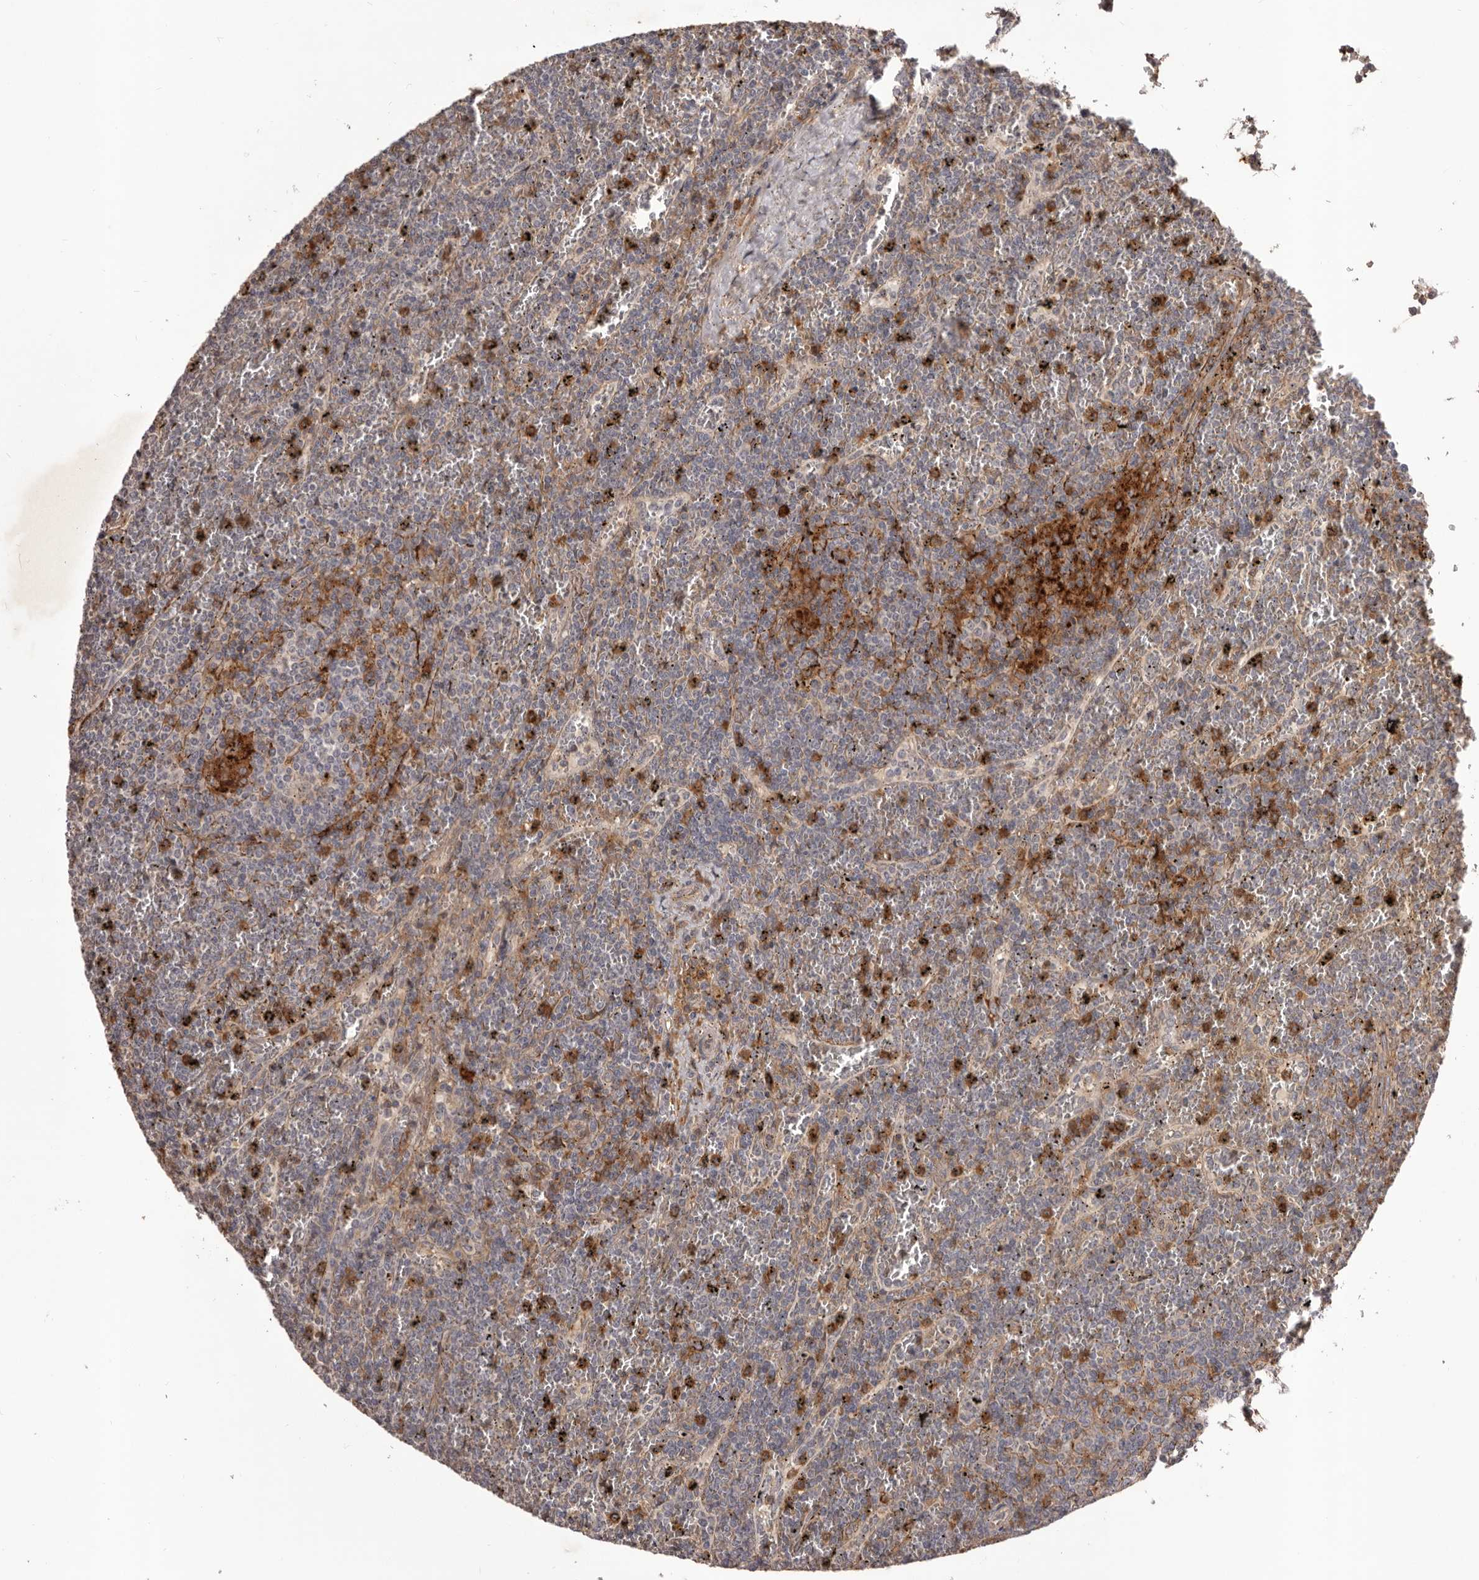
{"staining": {"intensity": "moderate", "quantity": "25%-75%", "location": "cytoplasmic/membranous"}, "tissue": "lymphoma", "cell_type": "Tumor cells", "image_type": "cancer", "snomed": [{"axis": "morphology", "description": "Malignant lymphoma, non-Hodgkin's type, Low grade"}, {"axis": "topography", "description": "Spleen"}], "caption": "Immunohistochemistry (IHC) of human malignant lymphoma, non-Hodgkin's type (low-grade) shows medium levels of moderate cytoplasmic/membranous staining in approximately 25%-75% of tumor cells. Using DAB (brown) and hematoxylin (blue) stains, captured at high magnification using brightfield microscopy.", "gene": "GLIPR2", "patient": {"sex": "female", "age": 19}}